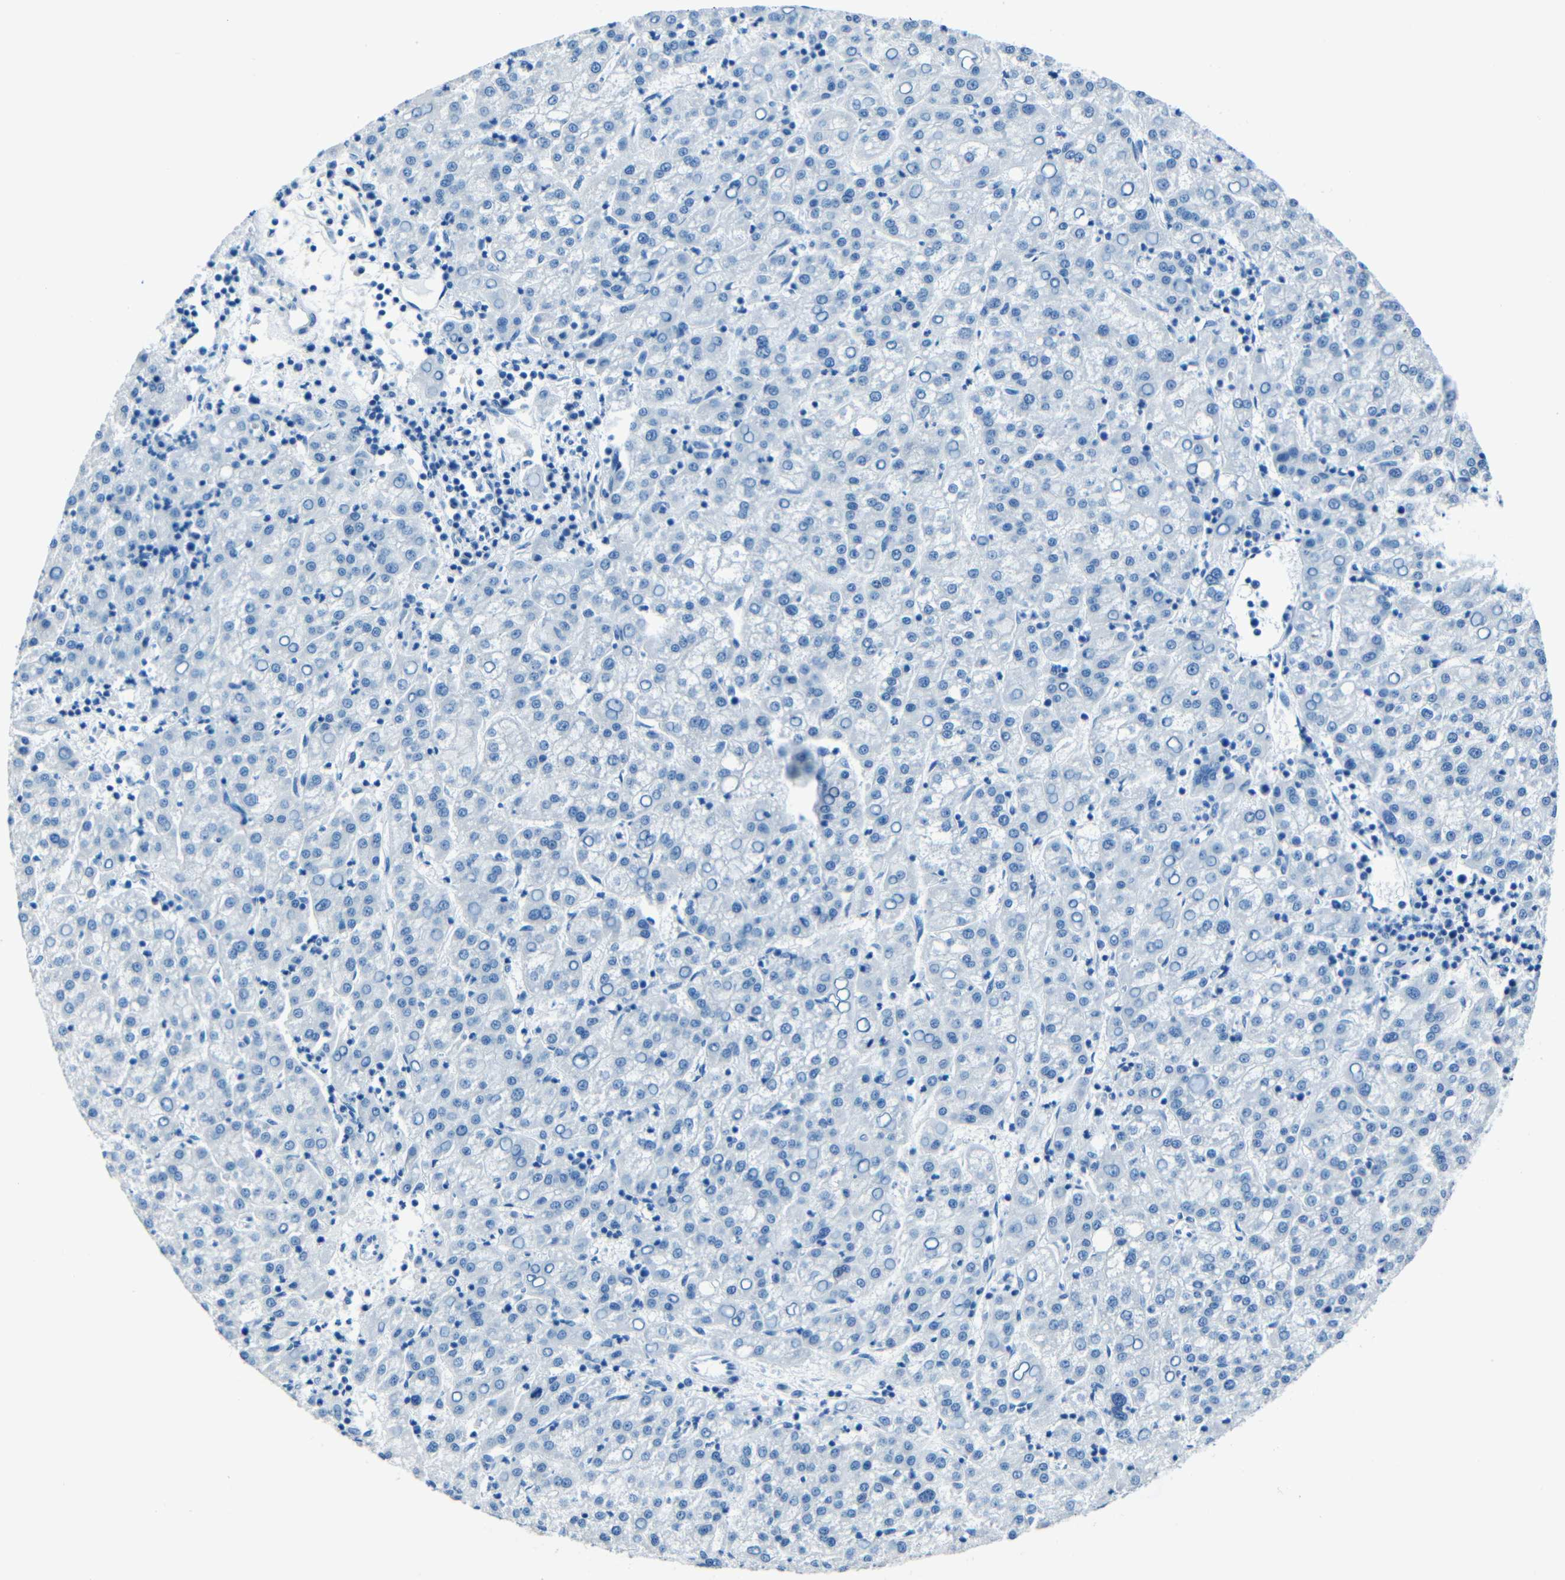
{"staining": {"intensity": "negative", "quantity": "none", "location": "none"}, "tissue": "liver cancer", "cell_type": "Tumor cells", "image_type": "cancer", "snomed": [{"axis": "morphology", "description": "Carcinoma, Hepatocellular, NOS"}, {"axis": "topography", "description": "Liver"}], "caption": "The photomicrograph demonstrates no significant staining in tumor cells of liver hepatocellular carcinoma.", "gene": "FBN2", "patient": {"sex": "female", "age": 58}}